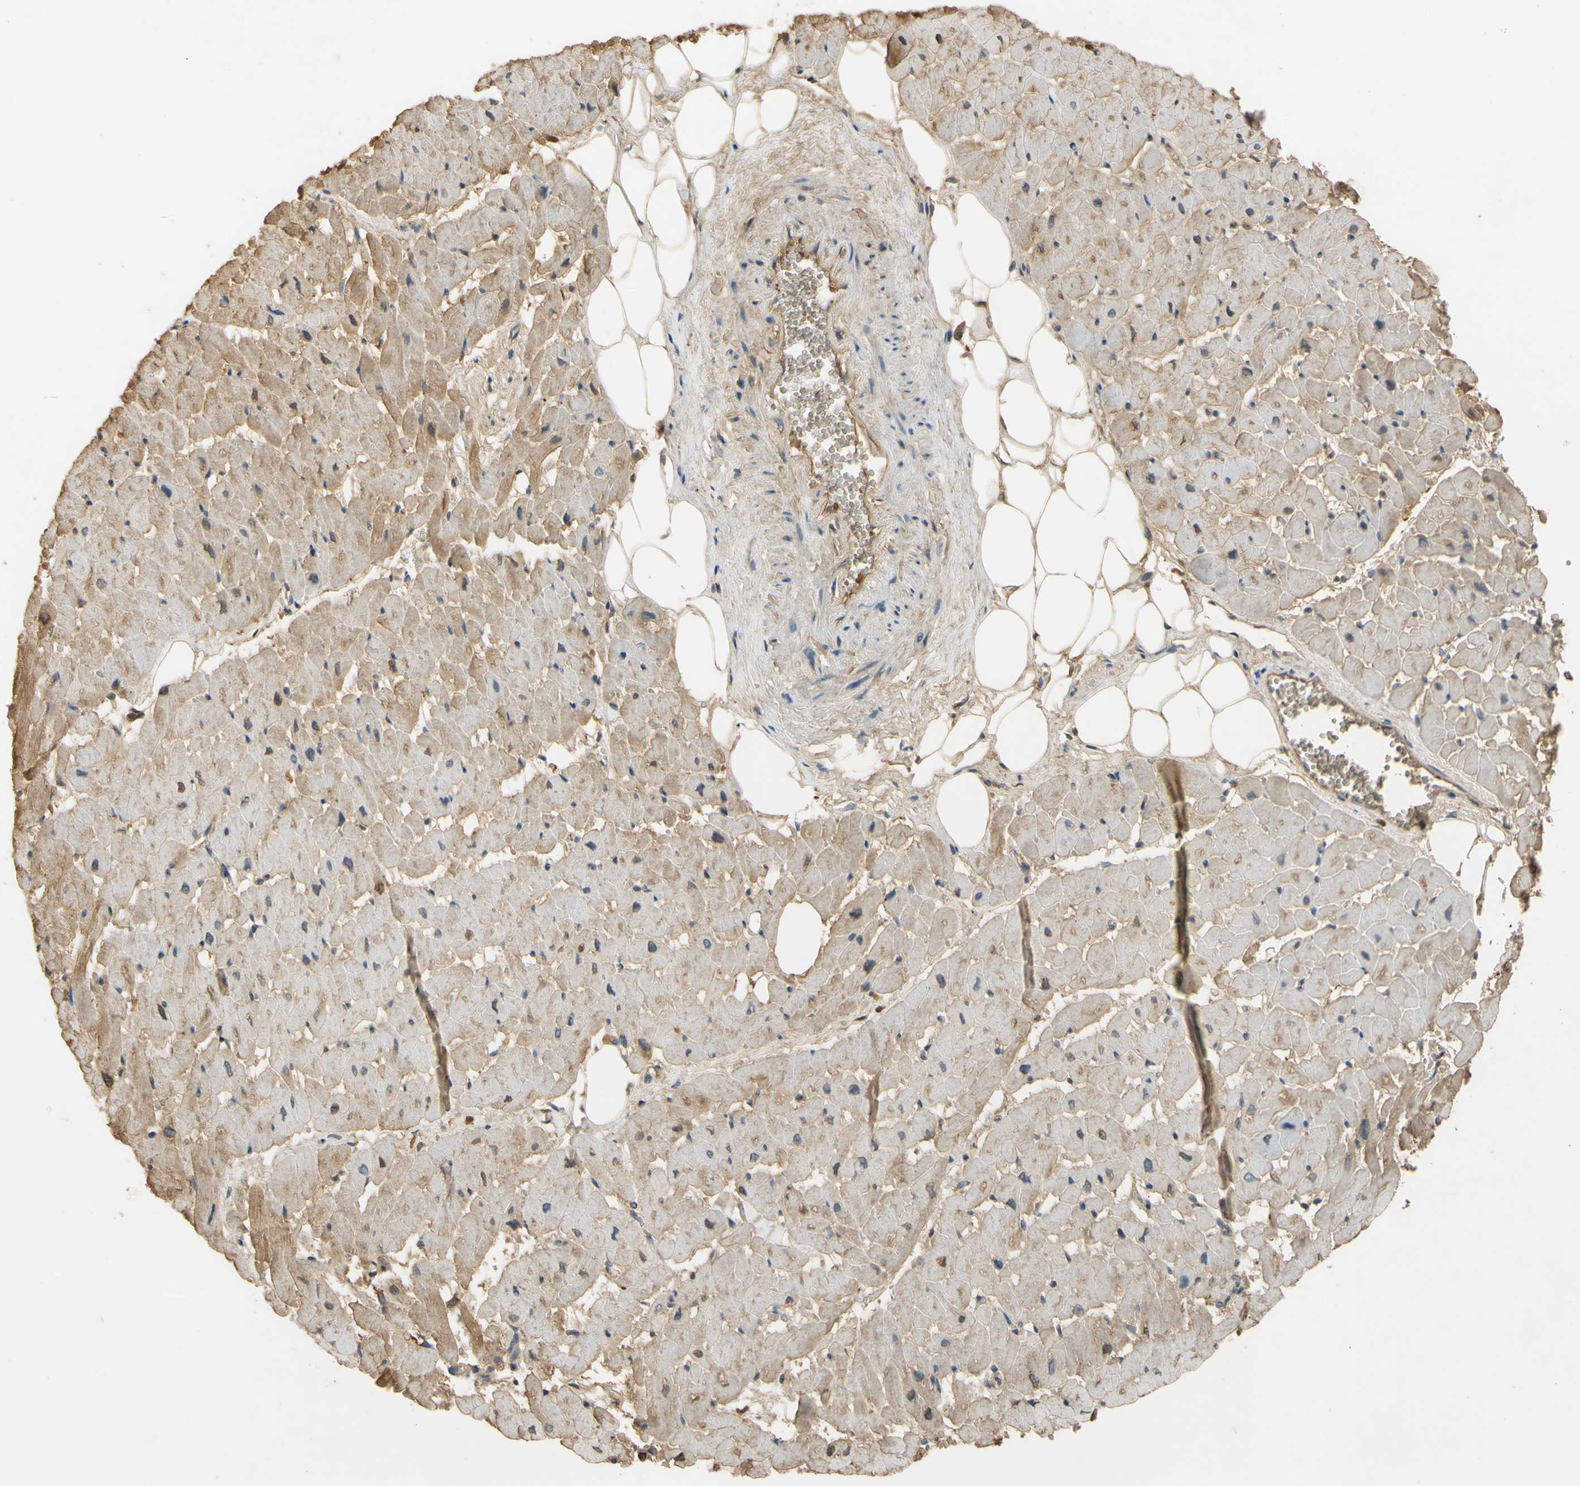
{"staining": {"intensity": "weak", "quantity": ">75%", "location": "cytoplasmic/membranous"}, "tissue": "heart muscle", "cell_type": "Cardiomyocytes", "image_type": "normal", "snomed": [{"axis": "morphology", "description": "Normal tissue, NOS"}, {"axis": "topography", "description": "Heart"}], "caption": "The immunohistochemical stain highlights weak cytoplasmic/membranous expression in cardiomyocytes of benign heart muscle.", "gene": "TIMP2", "patient": {"sex": "female", "age": 19}}